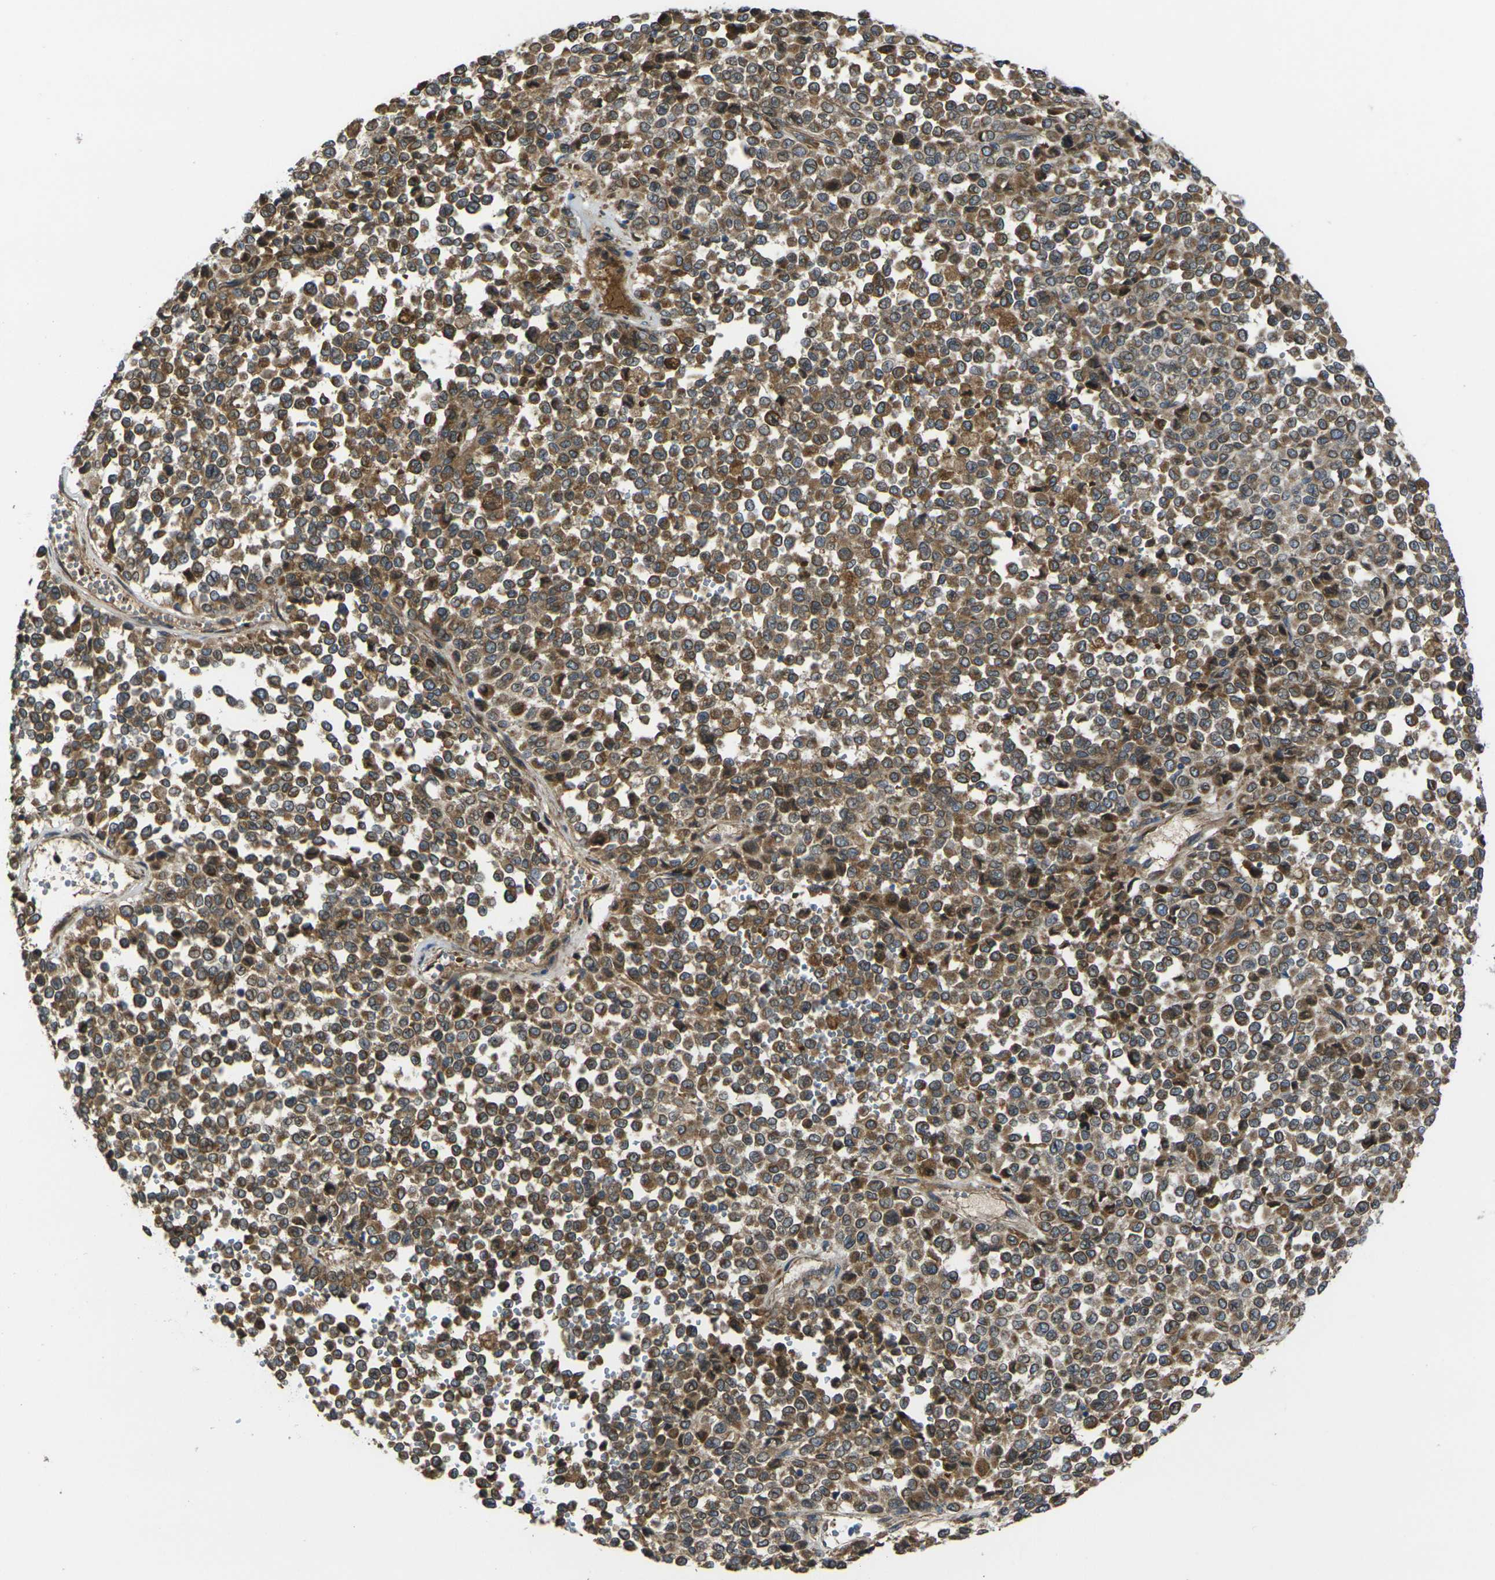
{"staining": {"intensity": "moderate", "quantity": ">75%", "location": "cytoplasmic/membranous"}, "tissue": "melanoma", "cell_type": "Tumor cells", "image_type": "cancer", "snomed": [{"axis": "morphology", "description": "Malignant melanoma, Metastatic site"}, {"axis": "topography", "description": "Pancreas"}], "caption": "Protein expression analysis of human melanoma reveals moderate cytoplasmic/membranous staining in approximately >75% of tumor cells.", "gene": "FZD1", "patient": {"sex": "female", "age": 30}}